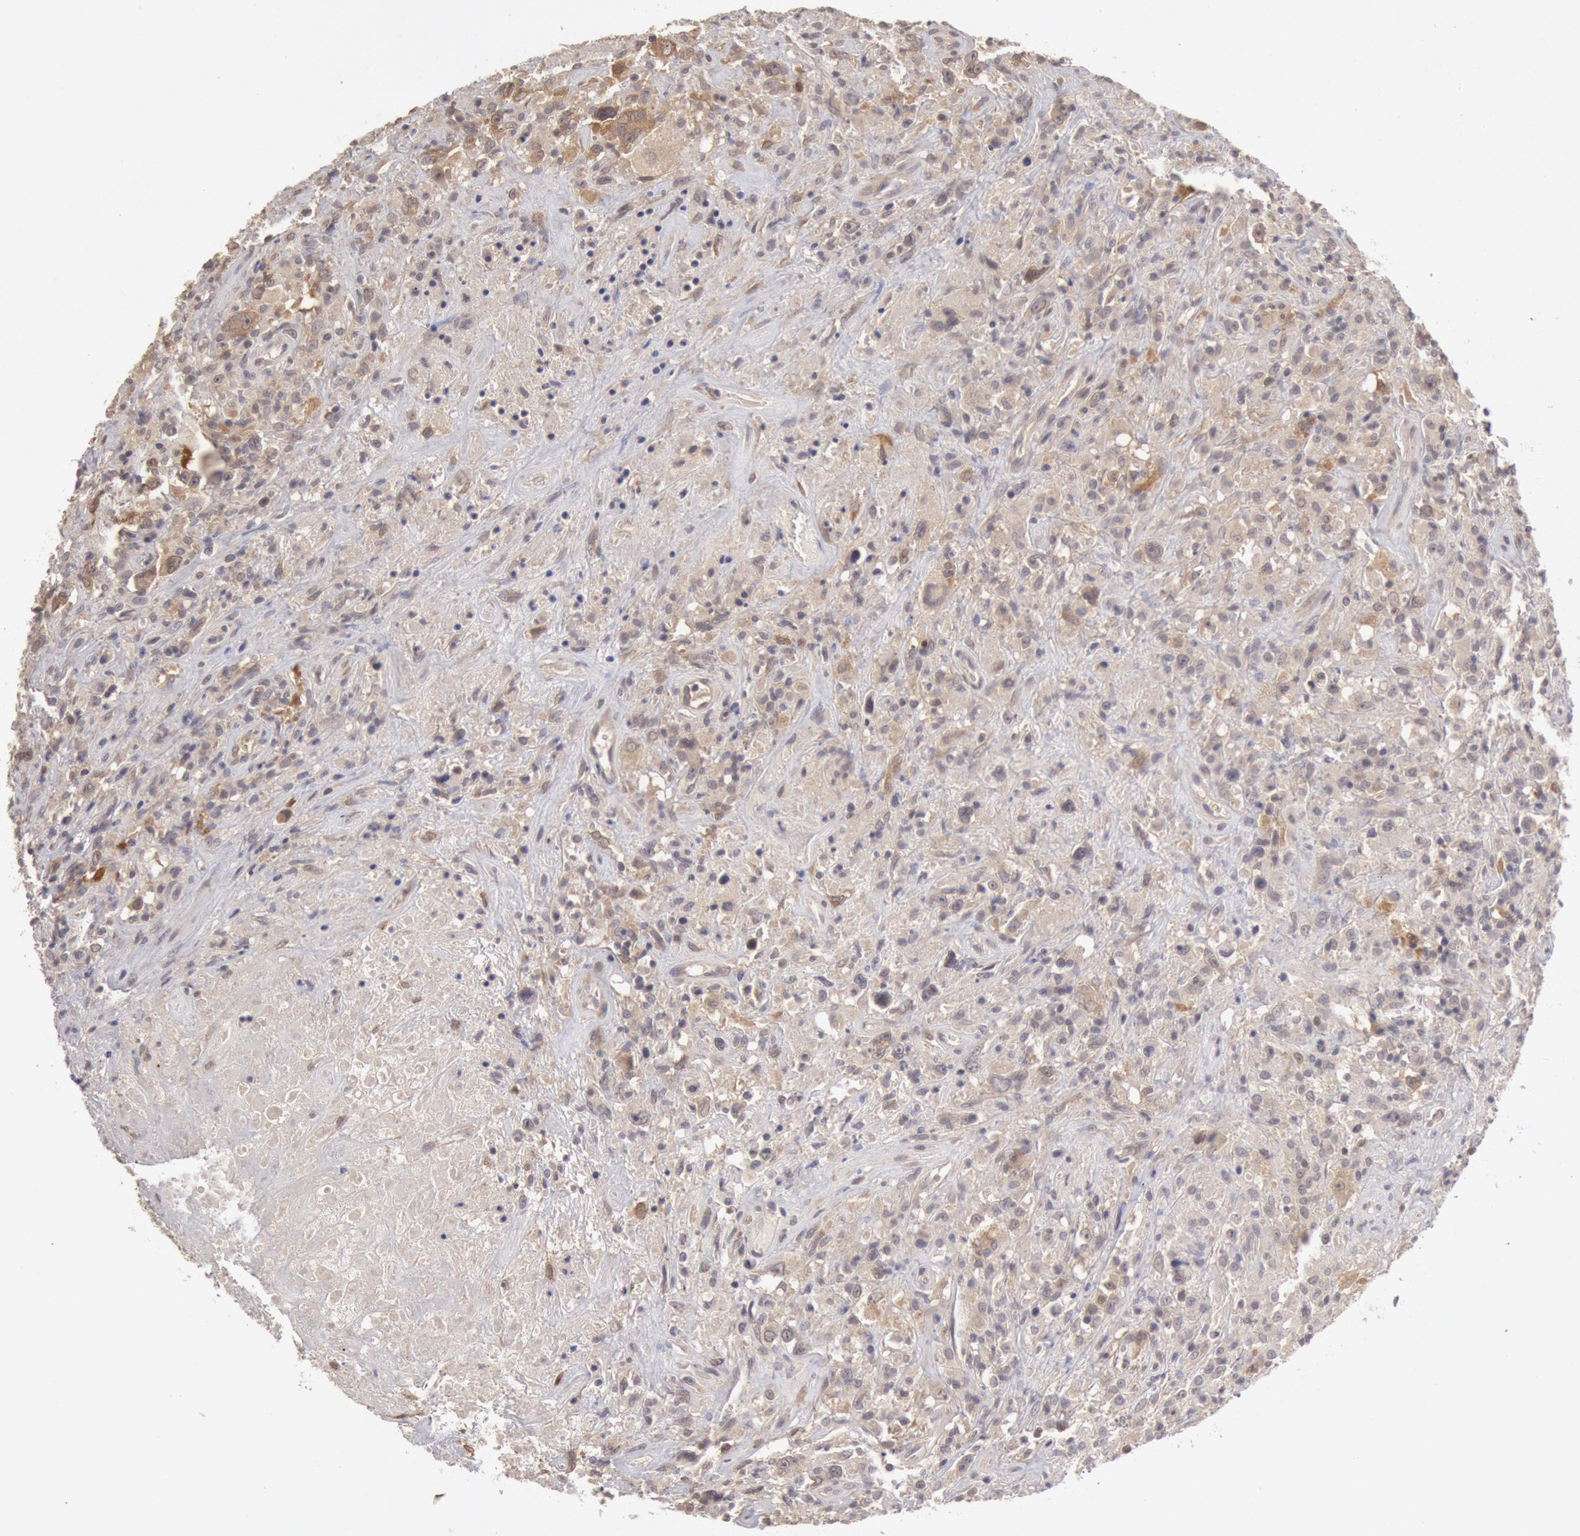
{"staining": {"intensity": "negative", "quantity": "none", "location": "none"}, "tissue": "lymphoma", "cell_type": "Tumor cells", "image_type": "cancer", "snomed": [{"axis": "morphology", "description": "Hodgkin's disease, NOS"}, {"axis": "topography", "description": "Lymph node"}], "caption": "Hodgkin's disease was stained to show a protein in brown. There is no significant expression in tumor cells.", "gene": "ZFP36L1", "patient": {"sex": "male", "age": 46}}